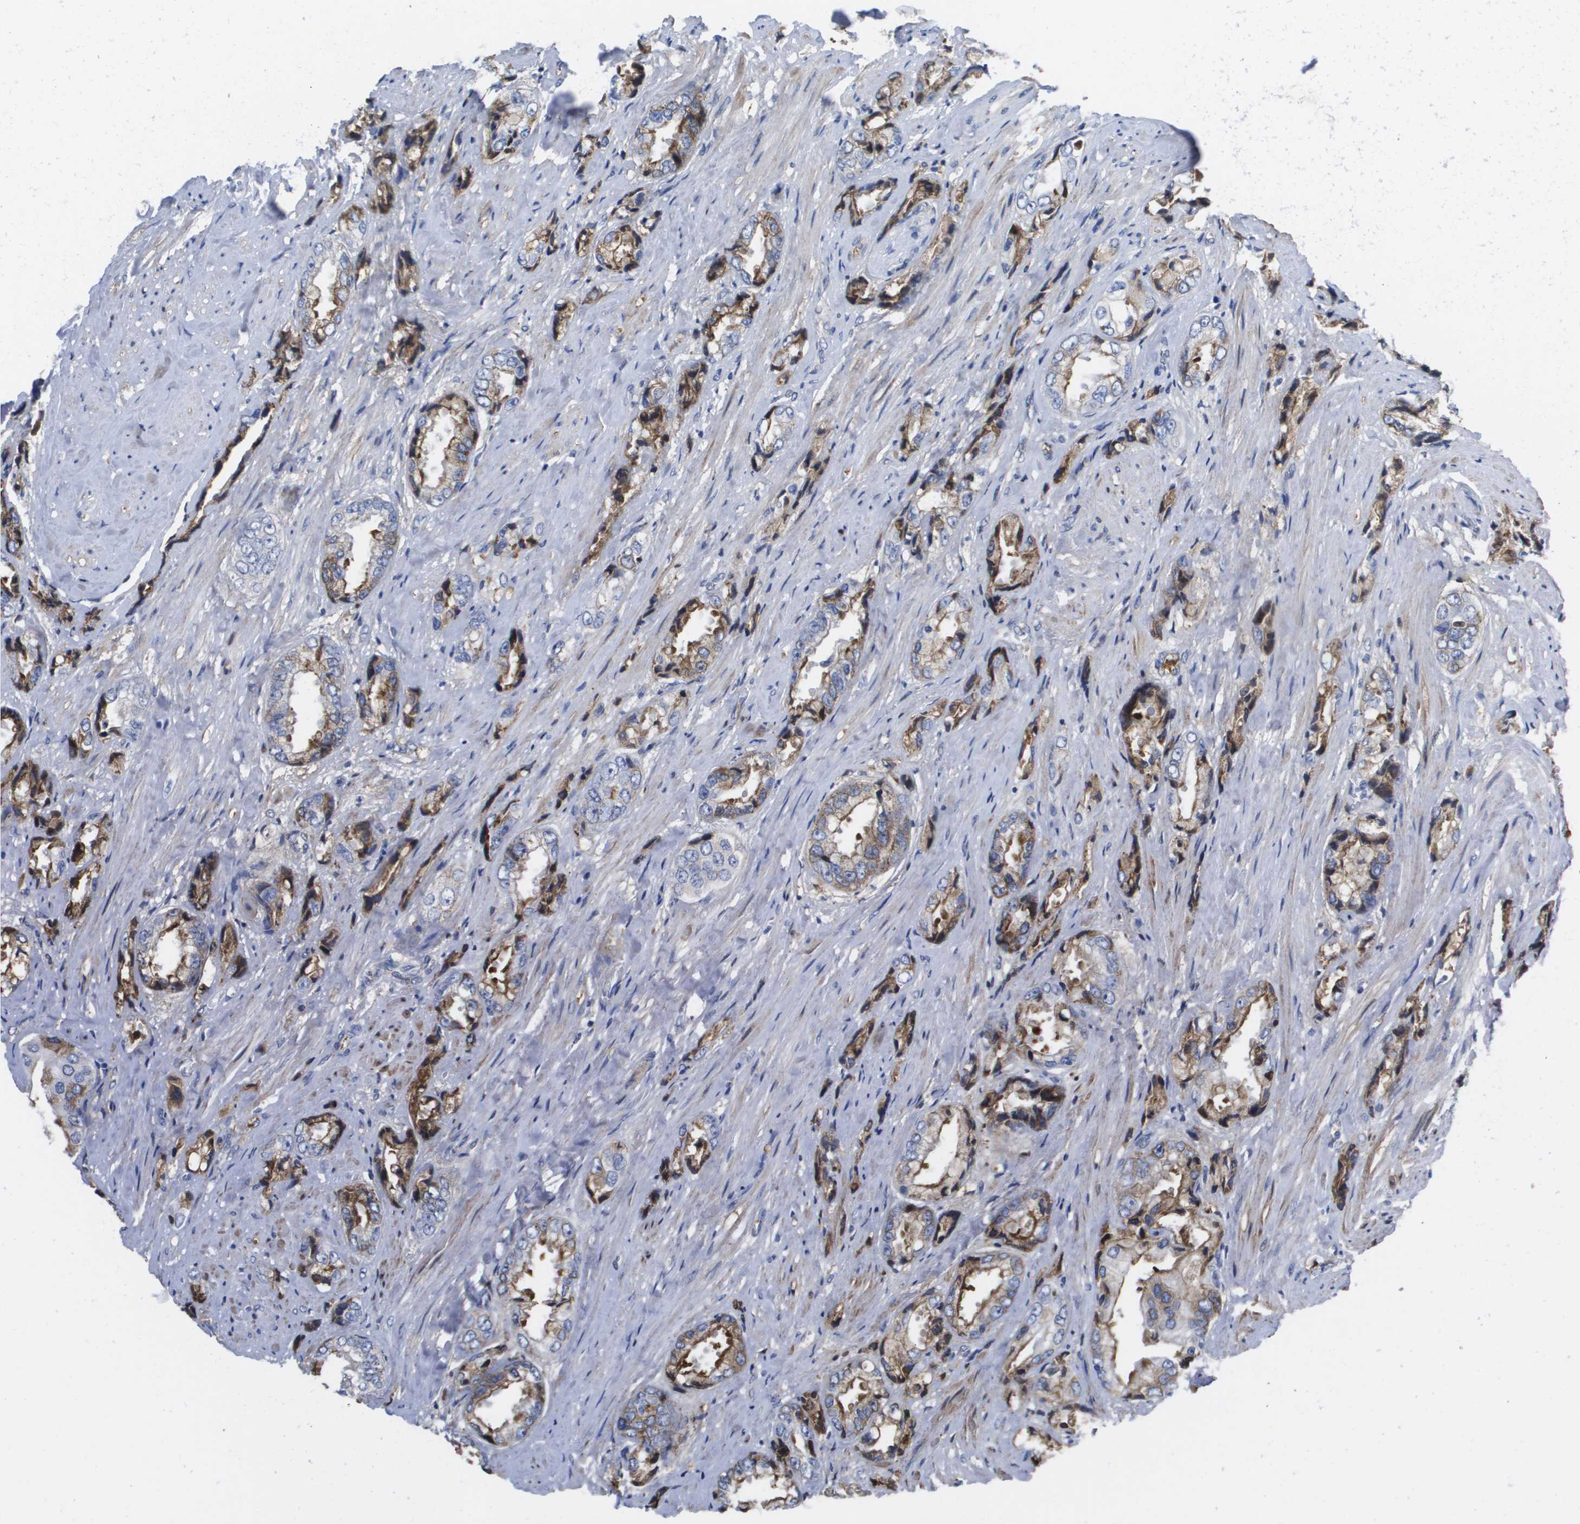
{"staining": {"intensity": "moderate", "quantity": "25%-75%", "location": "cytoplasmic/membranous"}, "tissue": "prostate cancer", "cell_type": "Tumor cells", "image_type": "cancer", "snomed": [{"axis": "morphology", "description": "Adenocarcinoma, High grade"}, {"axis": "topography", "description": "Prostate"}], "caption": "Protein expression analysis of prostate cancer shows moderate cytoplasmic/membranous positivity in approximately 25%-75% of tumor cells.", "gene": "SERPINC1", "patient": {"sex": "male", "age": 61}}